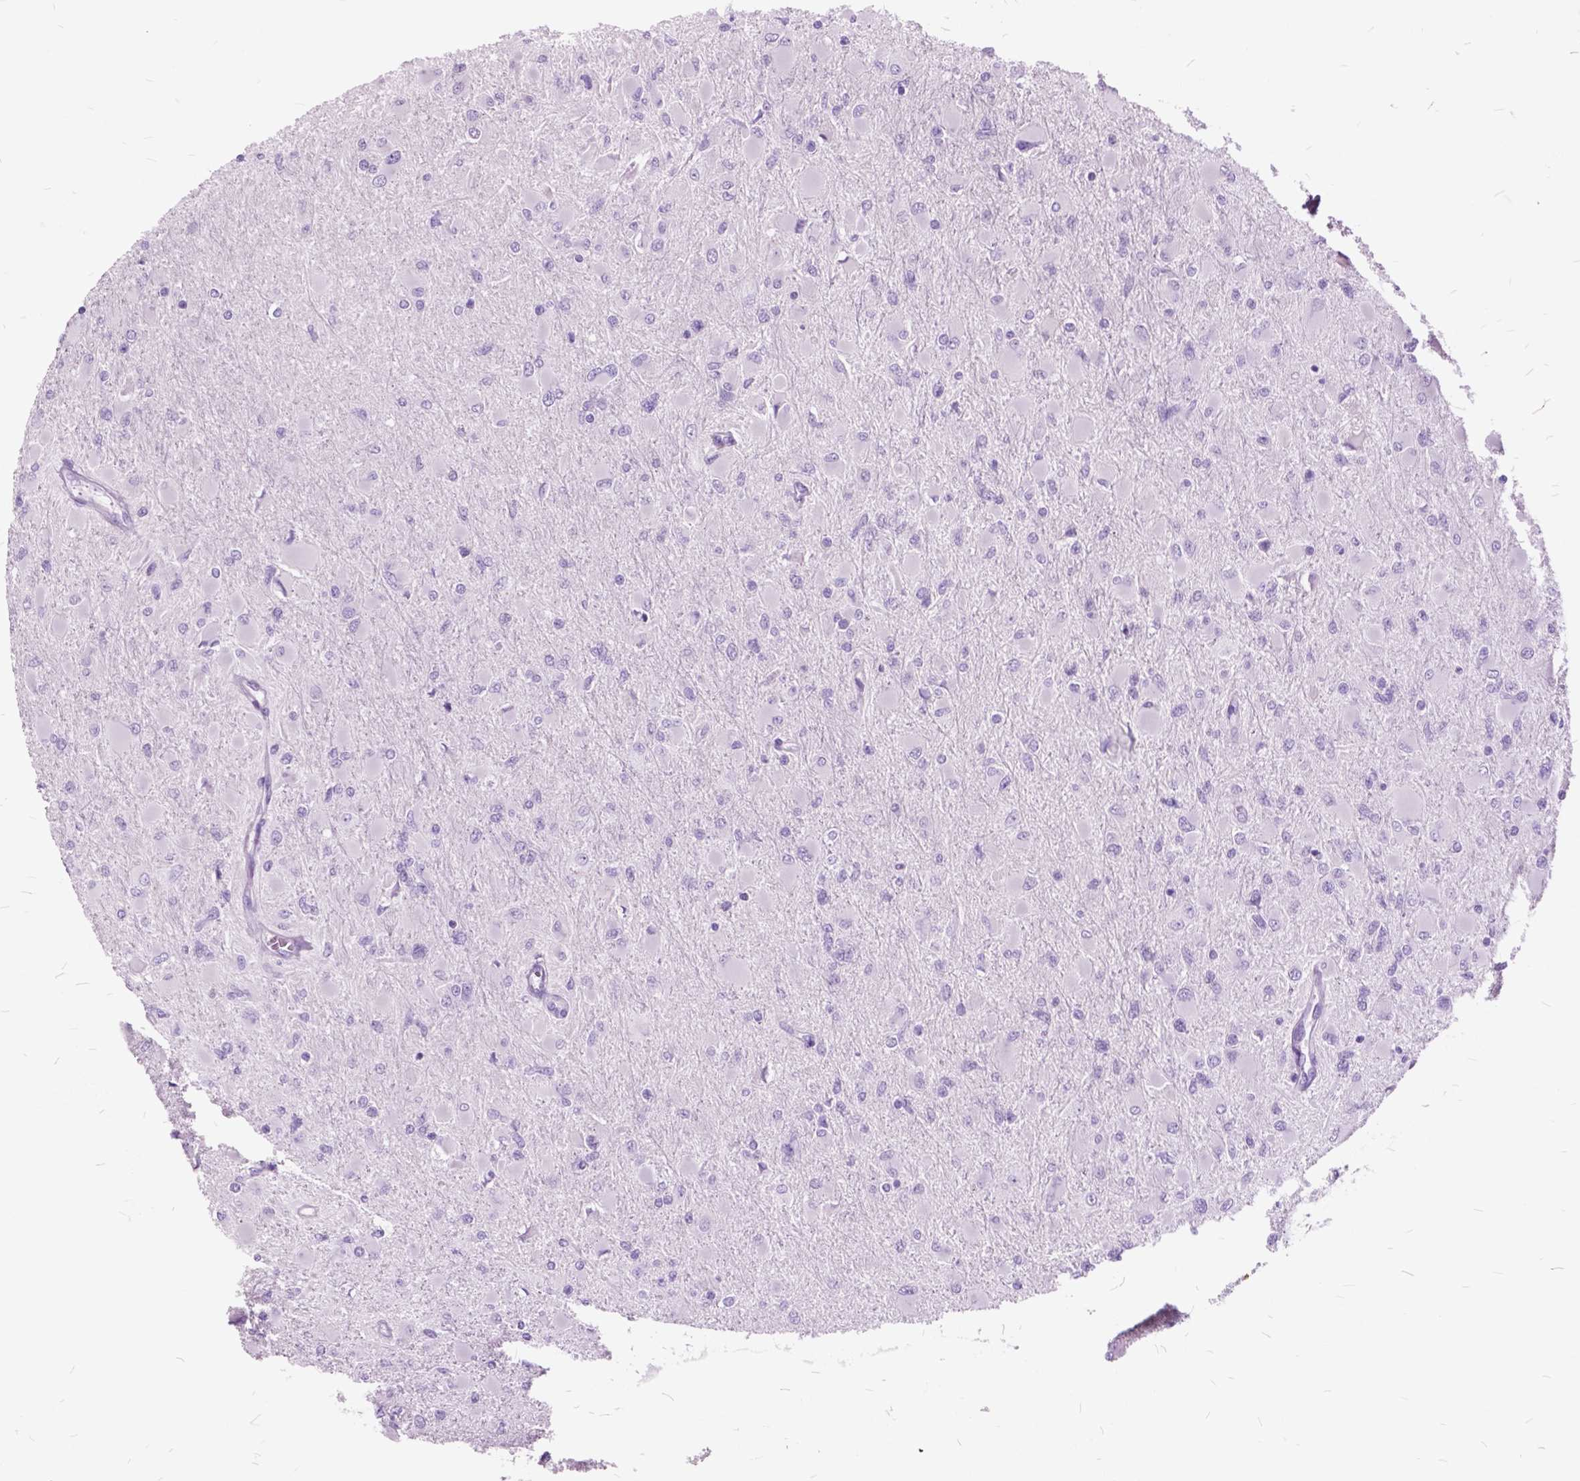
{"staining": {"intensity": "negative", "quantity": "none", "location": "none"}, "tissue": "glioma", "cell_type": "Tumor cells", "image_type": "cancer", "snomed": [{"axis": "morphology", "description": "Glioma, malignant, High grade"}, {"axis": "topography", "description": "Cerebral cortex"}], "caption": "IHC micrograph of neoplastic tissue: human high-grade glioma (malignant) stained with DAB exhibits no significant protein expression in tumor cells.", "gene": "GDF9", "patient": {"sex": "female", "age": 36}}